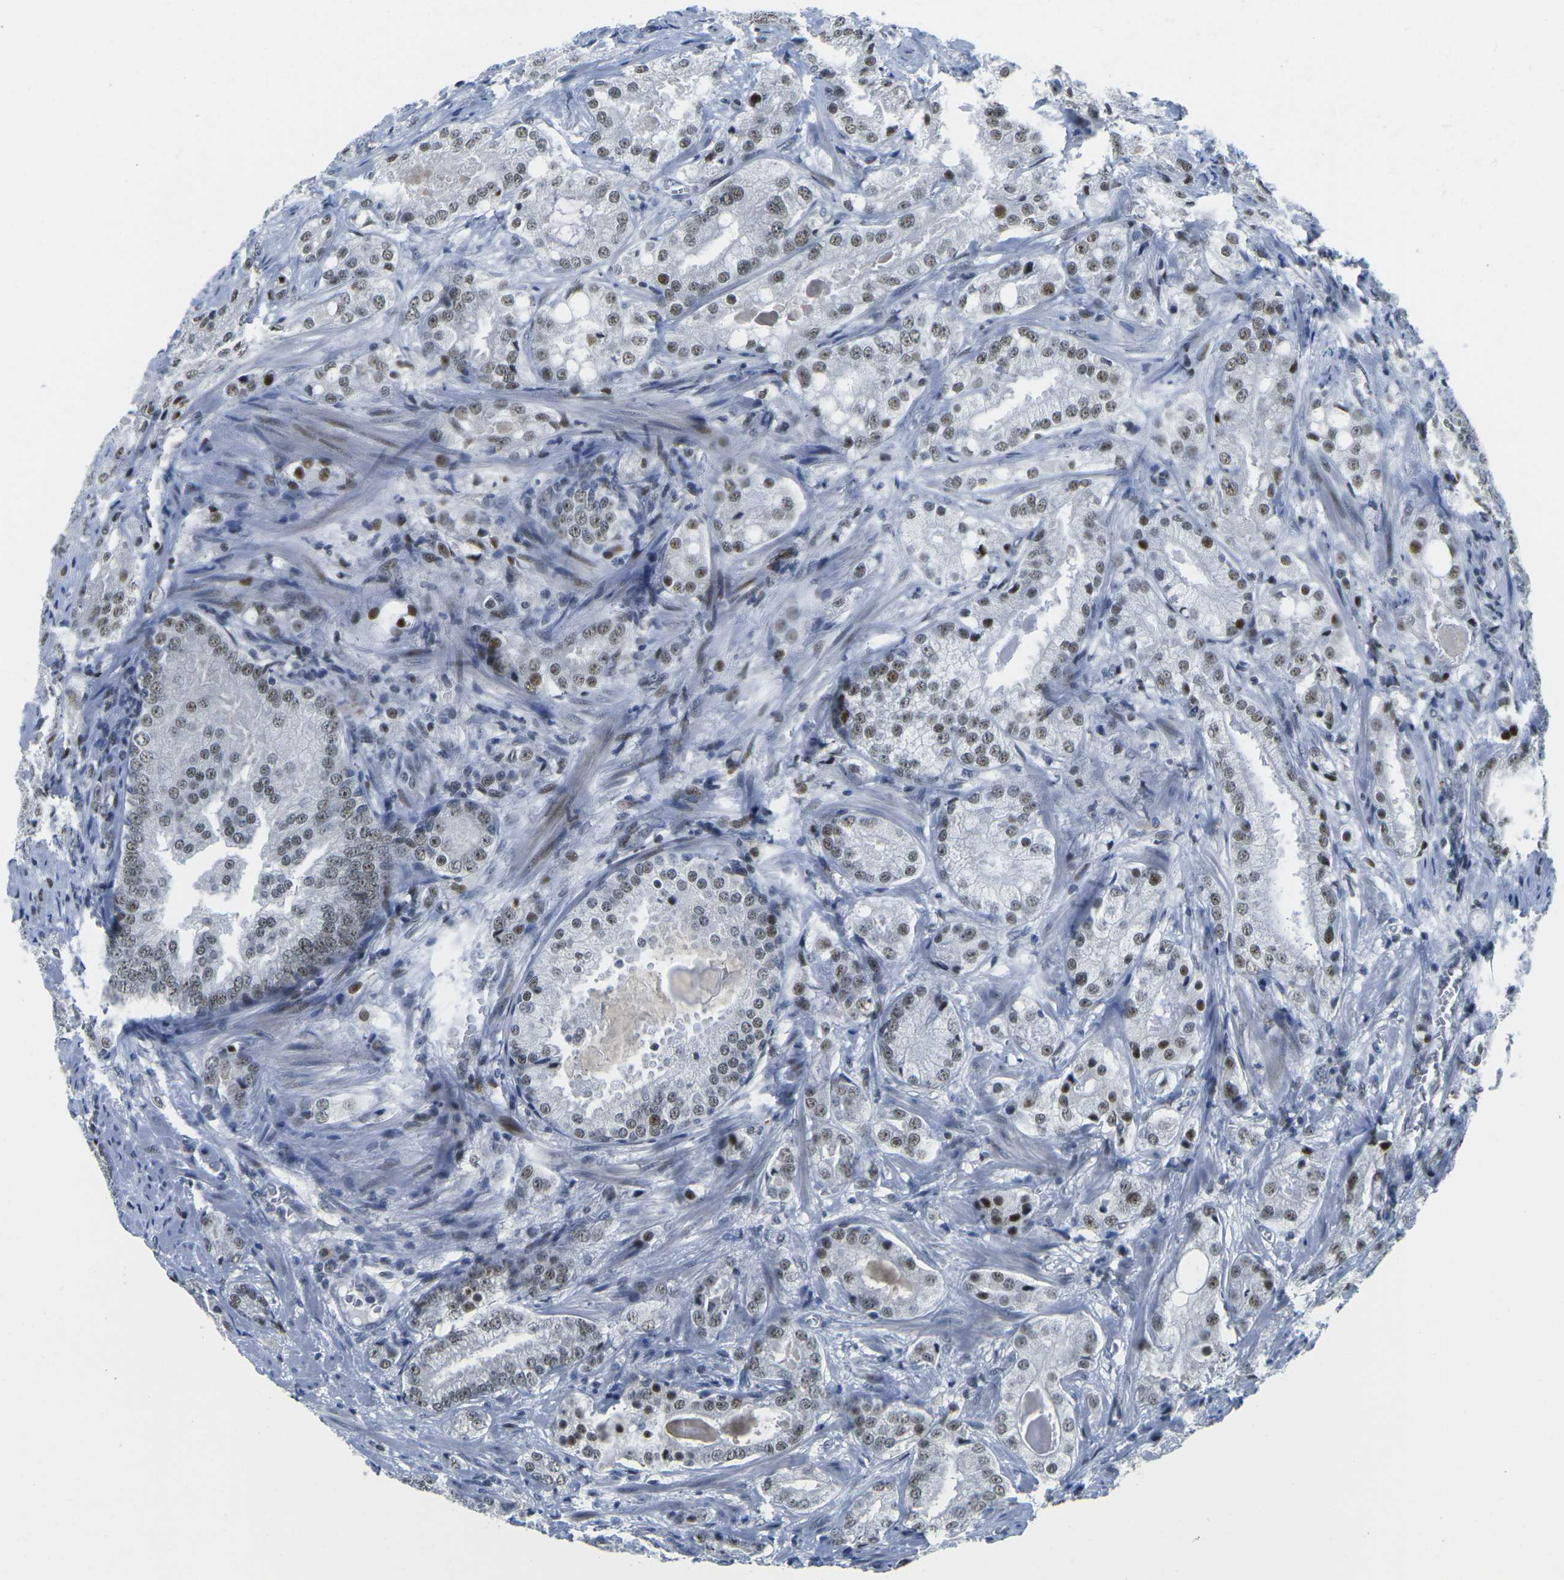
{"staining": {"intensity": "moderate", "quantity": ">75%", "location": "nuclear"}, "tissue": "prostate cancer", "cell_type": "Tumor cells", "image_type": "cancer", "snomed": [{"axis": "morphology", "description": "Adenocarcinoma, High grade"}, {"axis": "topography", "description": "Prostate"}], "caption": "Prostate cancer stained with a protein marker exhibits moderate staining in tumor cells.", "gene": "PRPF8", "patient": {"sex": "male", "age": 64}}